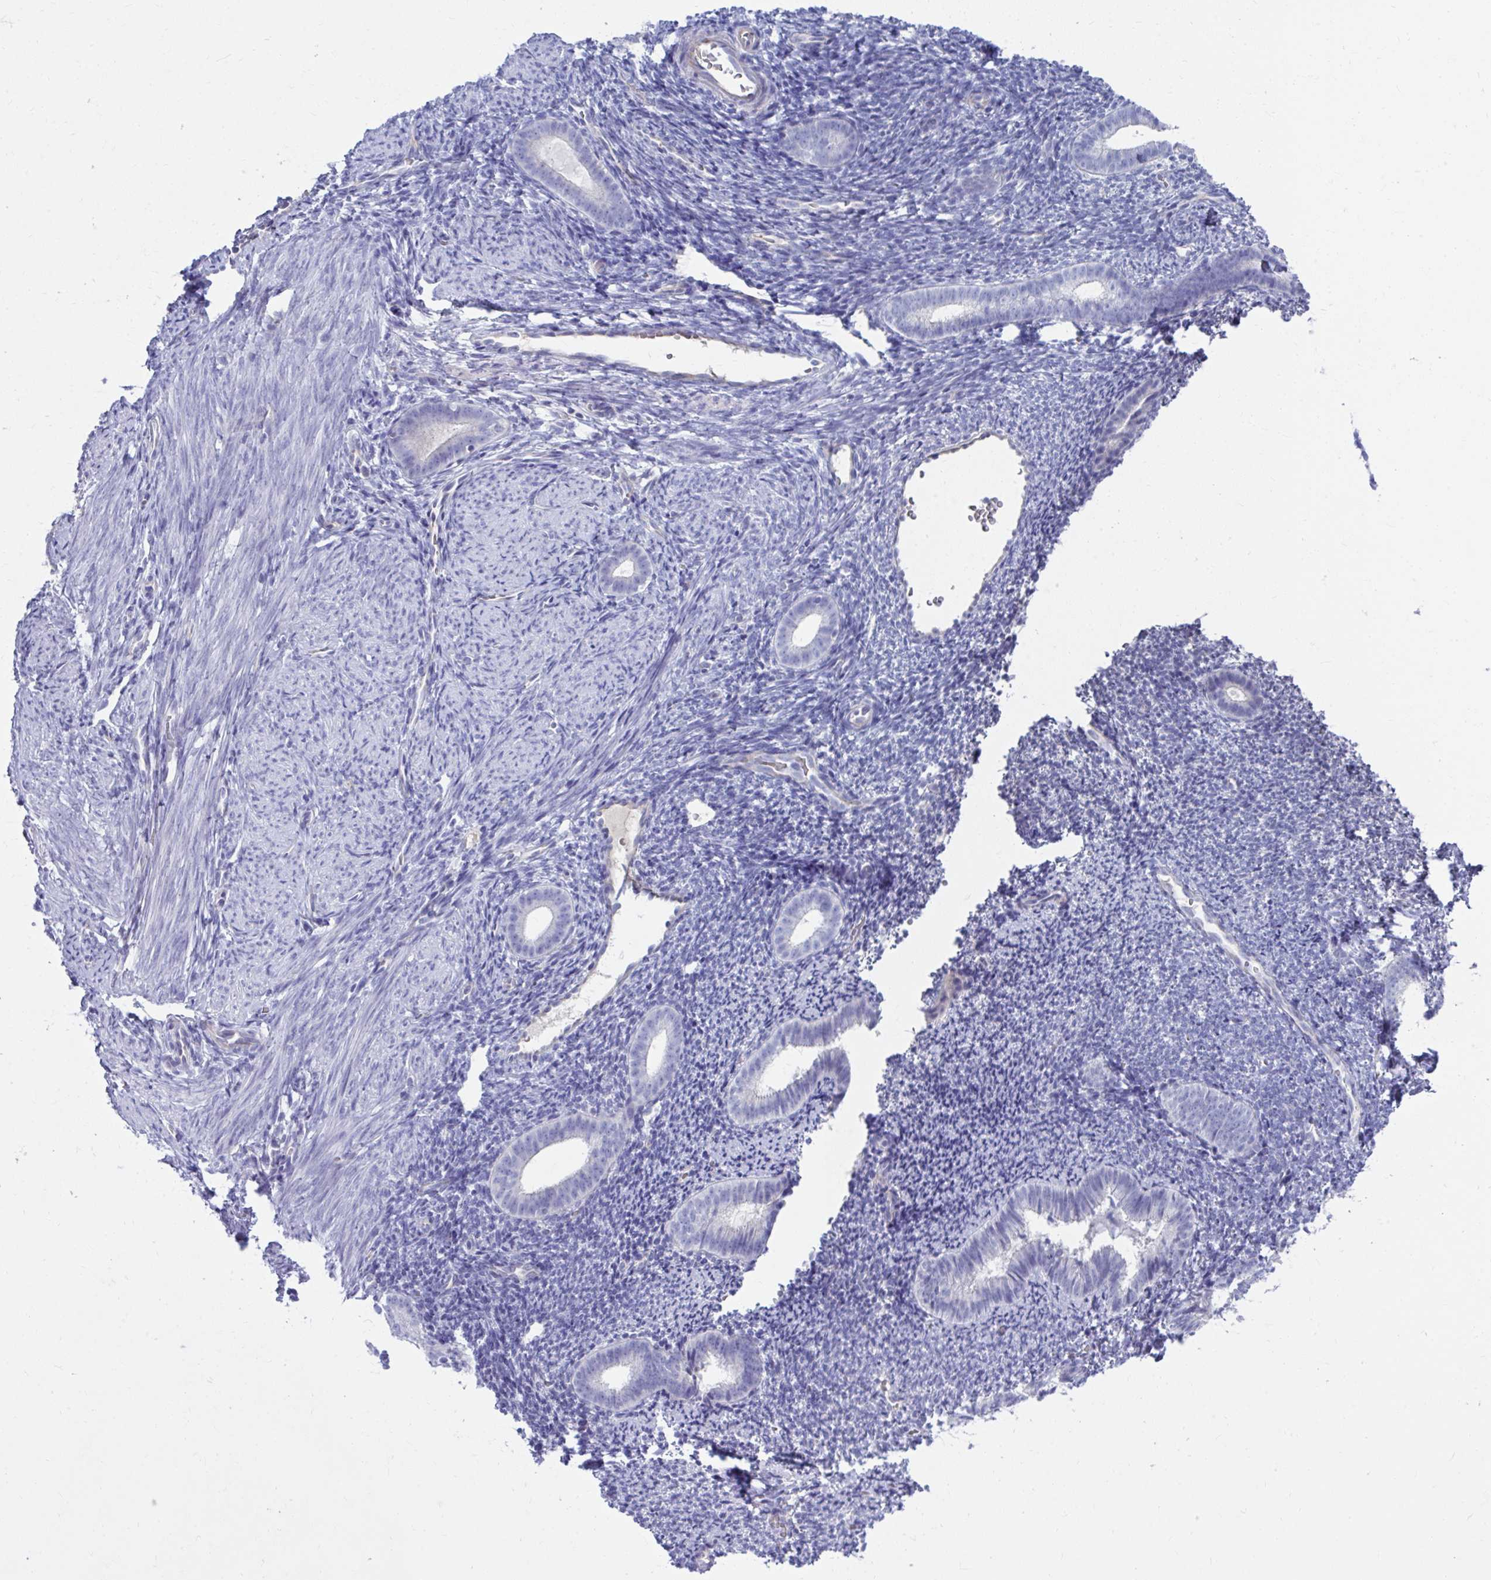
{"staining": {"intensity": "negative", "quantity": "none", "location": "none"}, "tissue": "endometrium", "cell_type": "Cells in endometrial stroma", "image_type": "normal", "snomed": [{"axis": "morphology", "description": "Normal tissue, NOS"}, {"axis": "topography", "description": "Endometrium"}], "caption": "This is an immunohistochemistry micrograph of unremarkable human endometrium. There is no staining in cells in endometrial stroma.", "gene": "LRRC36", "patient": {"sex": "female", "age": 39}}